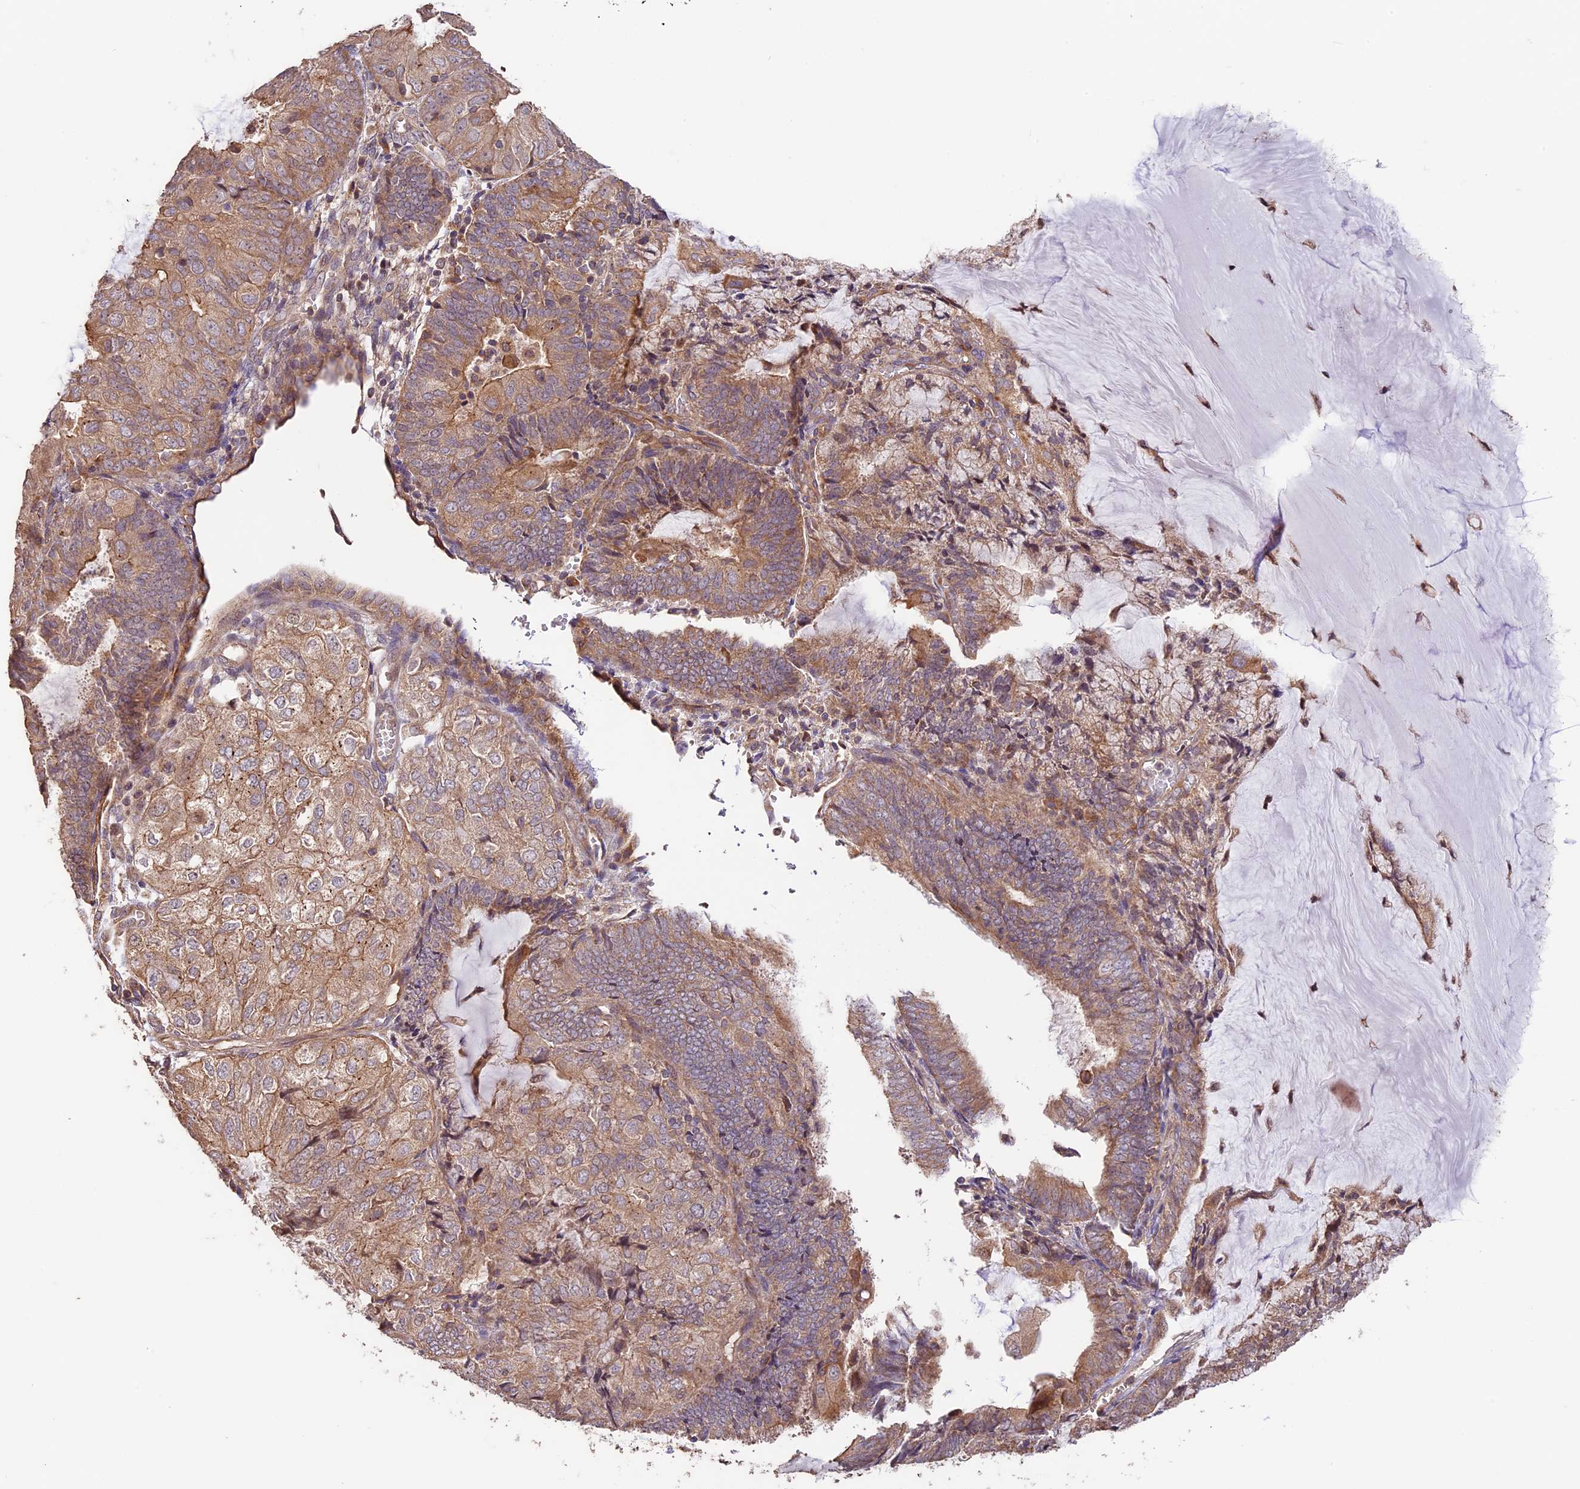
{"staining": {"intensity": "moderate", "quantity": ">75%", "location": "cytoplasmic/membranous"}, "tissue": "endometrial cancer", "cell_type": "Tumor cells", "image_type": "cancer", "snomed": [{"axis": "morphology", "description": "Adenocarcinoma, NOS"}, {"axis": "topography", "description": "Endometrium"}], "caption": "Endometrial cancer stained with a brown dye reveals moderate cytoplasmic/membranous positive staining in approximately >75% of tumor cells.", "gene": "BCAS4", "patient": {"sex": "female", "age": 81}}